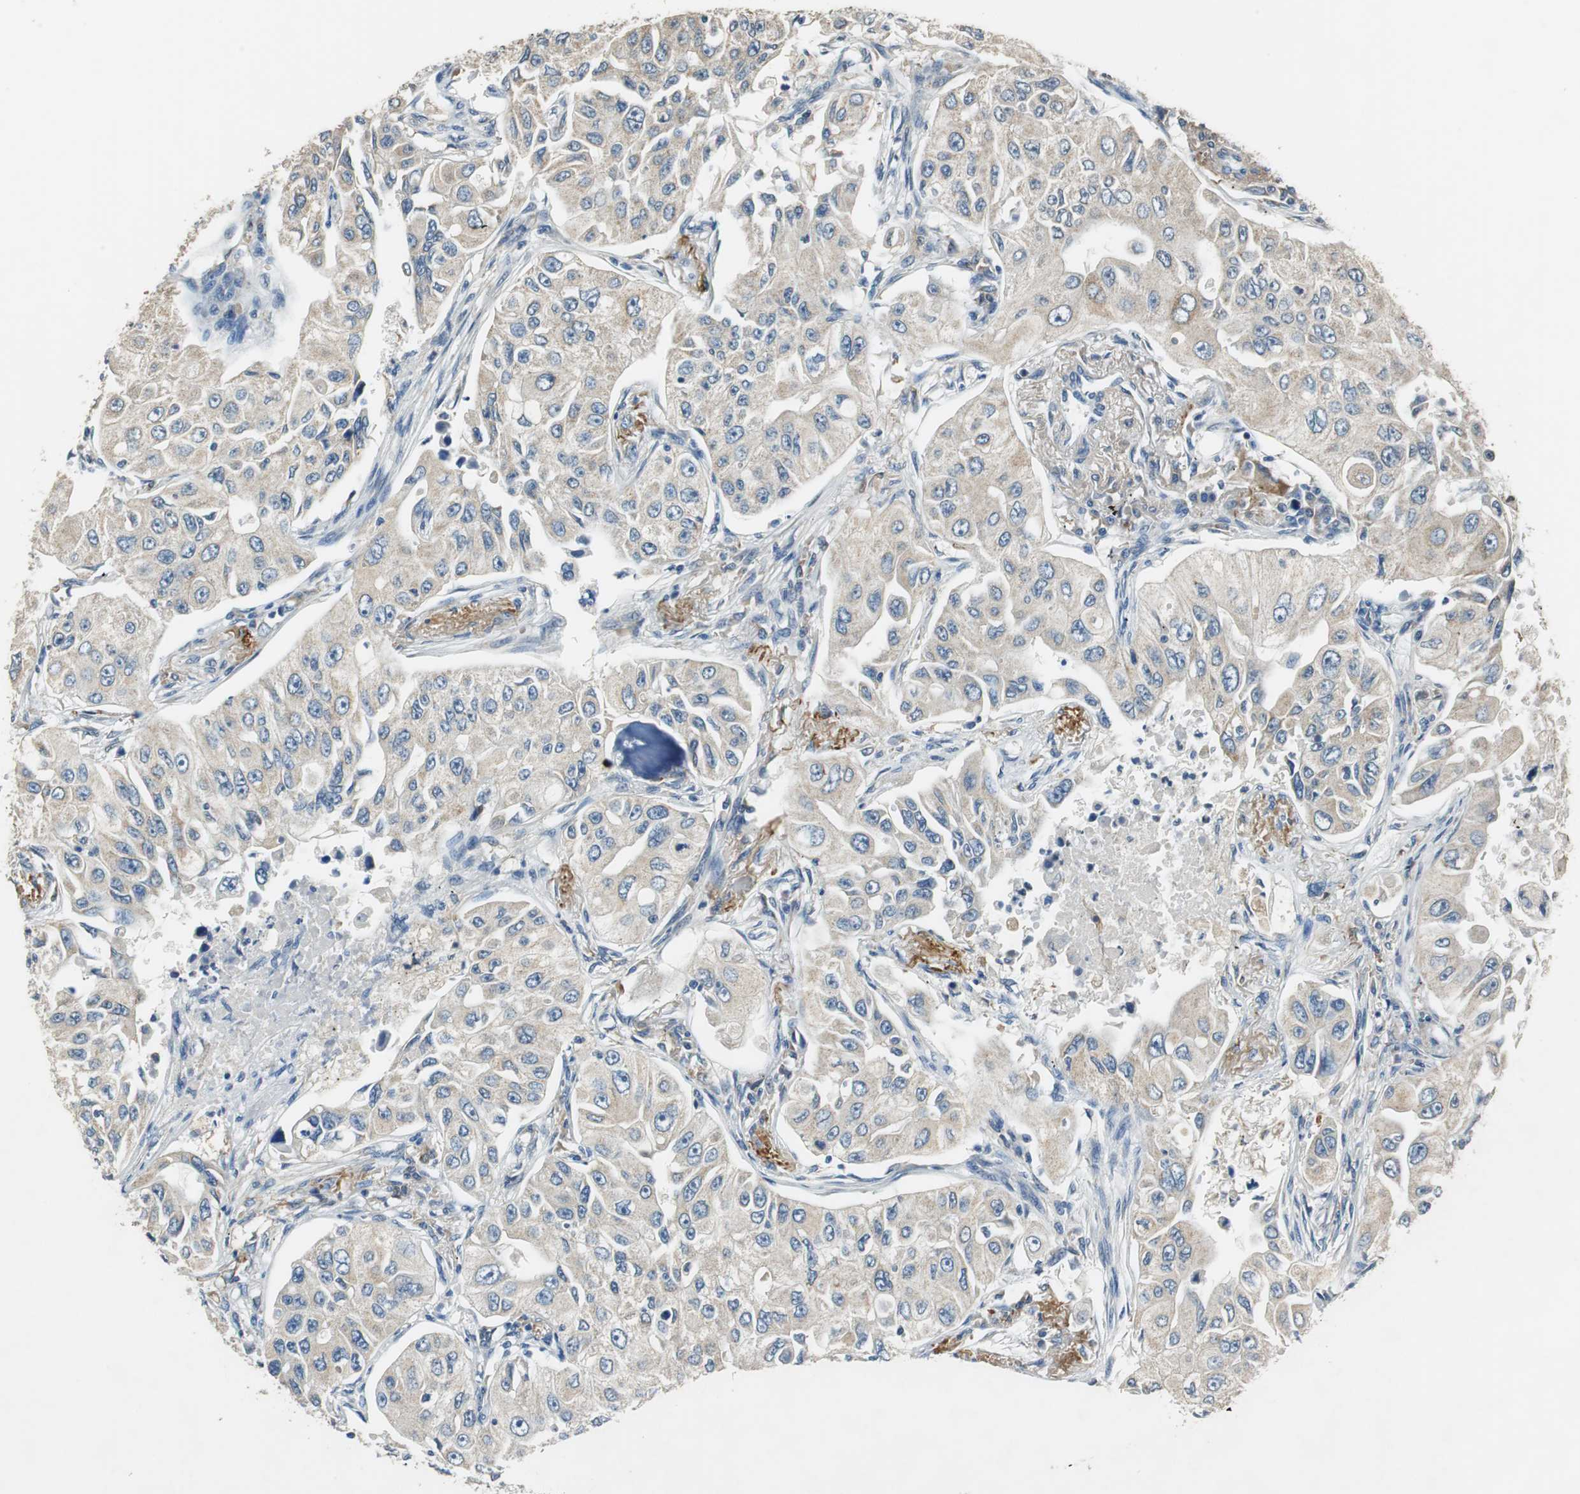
{"staining": {"intensity": "weak", "quantity": ">75%", "location": "cytoplasmic/membranous"}, "tissue": "lung cancer", "cell_type": "Tumor cells", "image_type": "cancer", "snomed": [{"axis": "morphology", "description": "Adenocarcinoma, NOS"}, {"axis": "topography", "description": "Lung"}], "caption": "Lung cancer (adenocarcinoma) tissue reveals weak cytoplasmic/membranous positivity in approximately >75% of tumor cells", "gene": "ALDH4A1", "patient": {"sex": "male", "age": 84}}